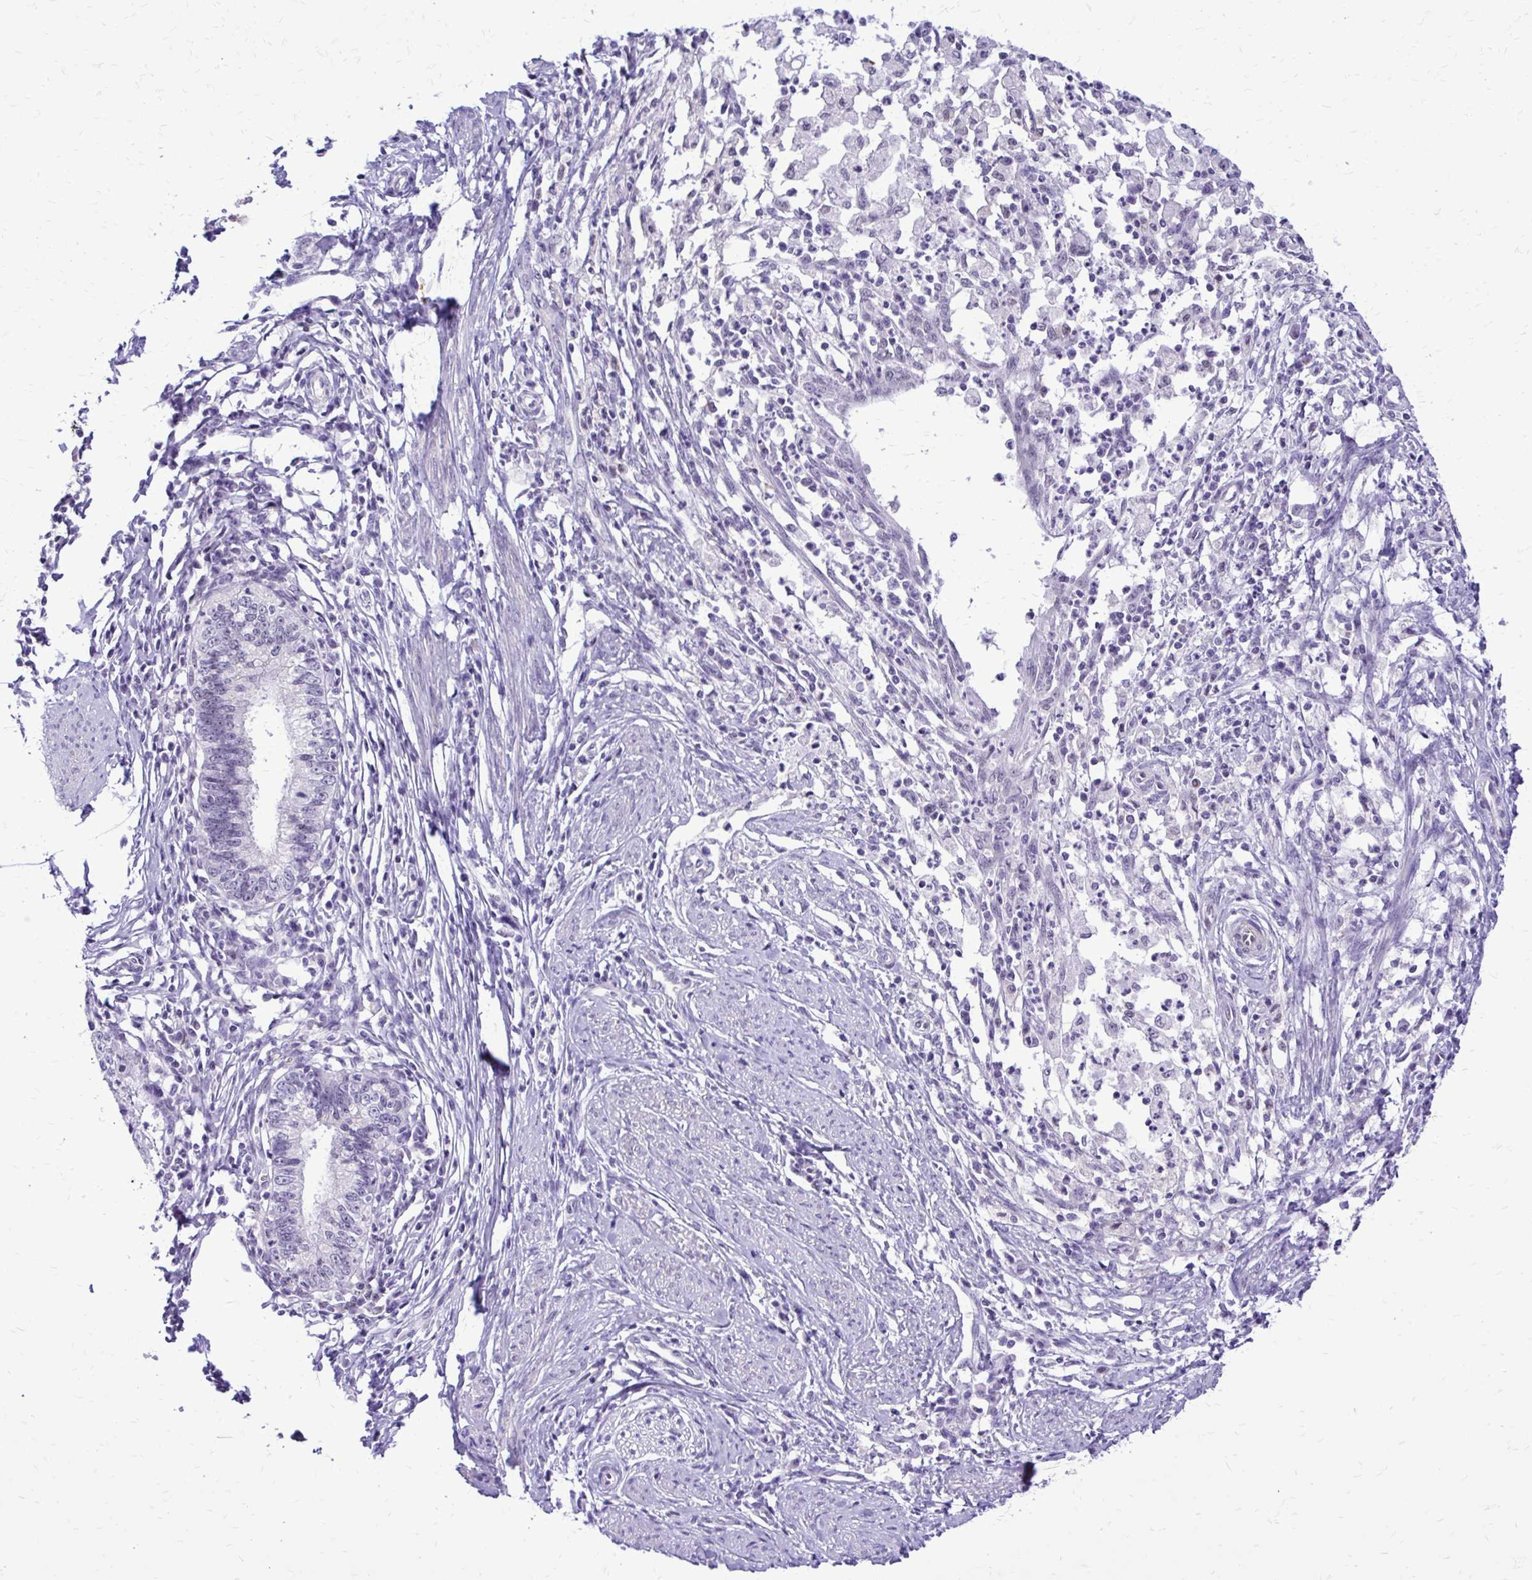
{"staining": {"intensity": "negative", "quantity": "none", "location": "none"}, "tissue": "cervical cancer", "cell_type": "Tumor cells", "image_type": "cancer", "snomed": [{"axis": "morphology", "description": "Adenocarcinoma, NOS"}, {"axis": "topography", "description": "Cervix"}], "caption": "Immunohistochemical staining of human cervical cancer reveals no significant expression in tumor cells.", "gene": "RASL11B", "patient": {"sex": "female", "age": 36}}